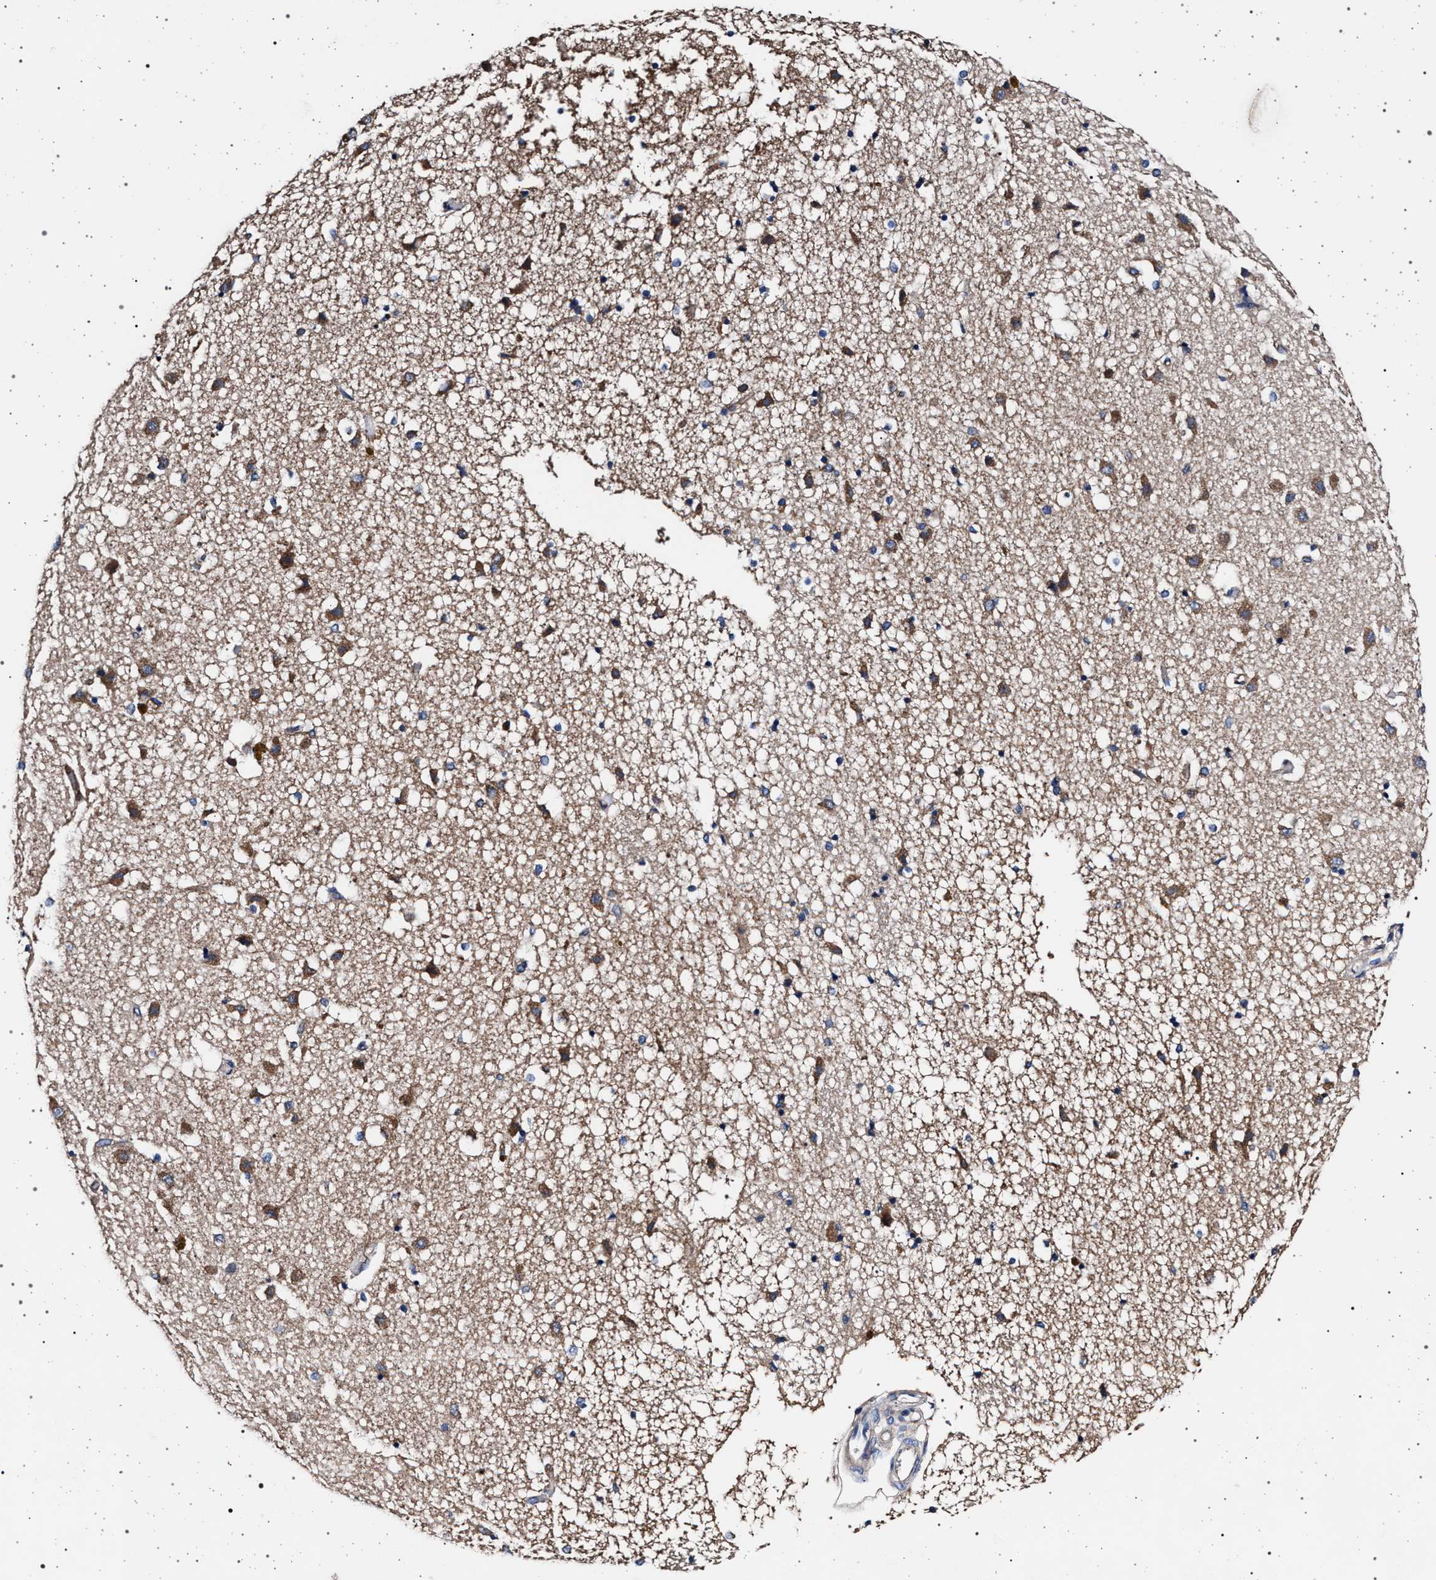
{"staining": {"intensity": "moderate", "quantity": "<25%", "location": "cytoplasmic/membranous"}, "tissue": "caudate", "cell_type": "Glial cells", "image_type": "normal", "snomed": [{"axis": "morphology", "description": "Normal tissue, NOS"}, {"axis": "topography", "description": "Lateral ventricle wall"}], "caption": "Immunohistochemistry histopathology image of benign caudate stained for a protein (brown), which displays low levels of moderate cytoplasmic/membranous positivity in approximately <25% of glial cells.", "gene": "MAP3K2", "patient": {"sex": "male", "age": 70}}